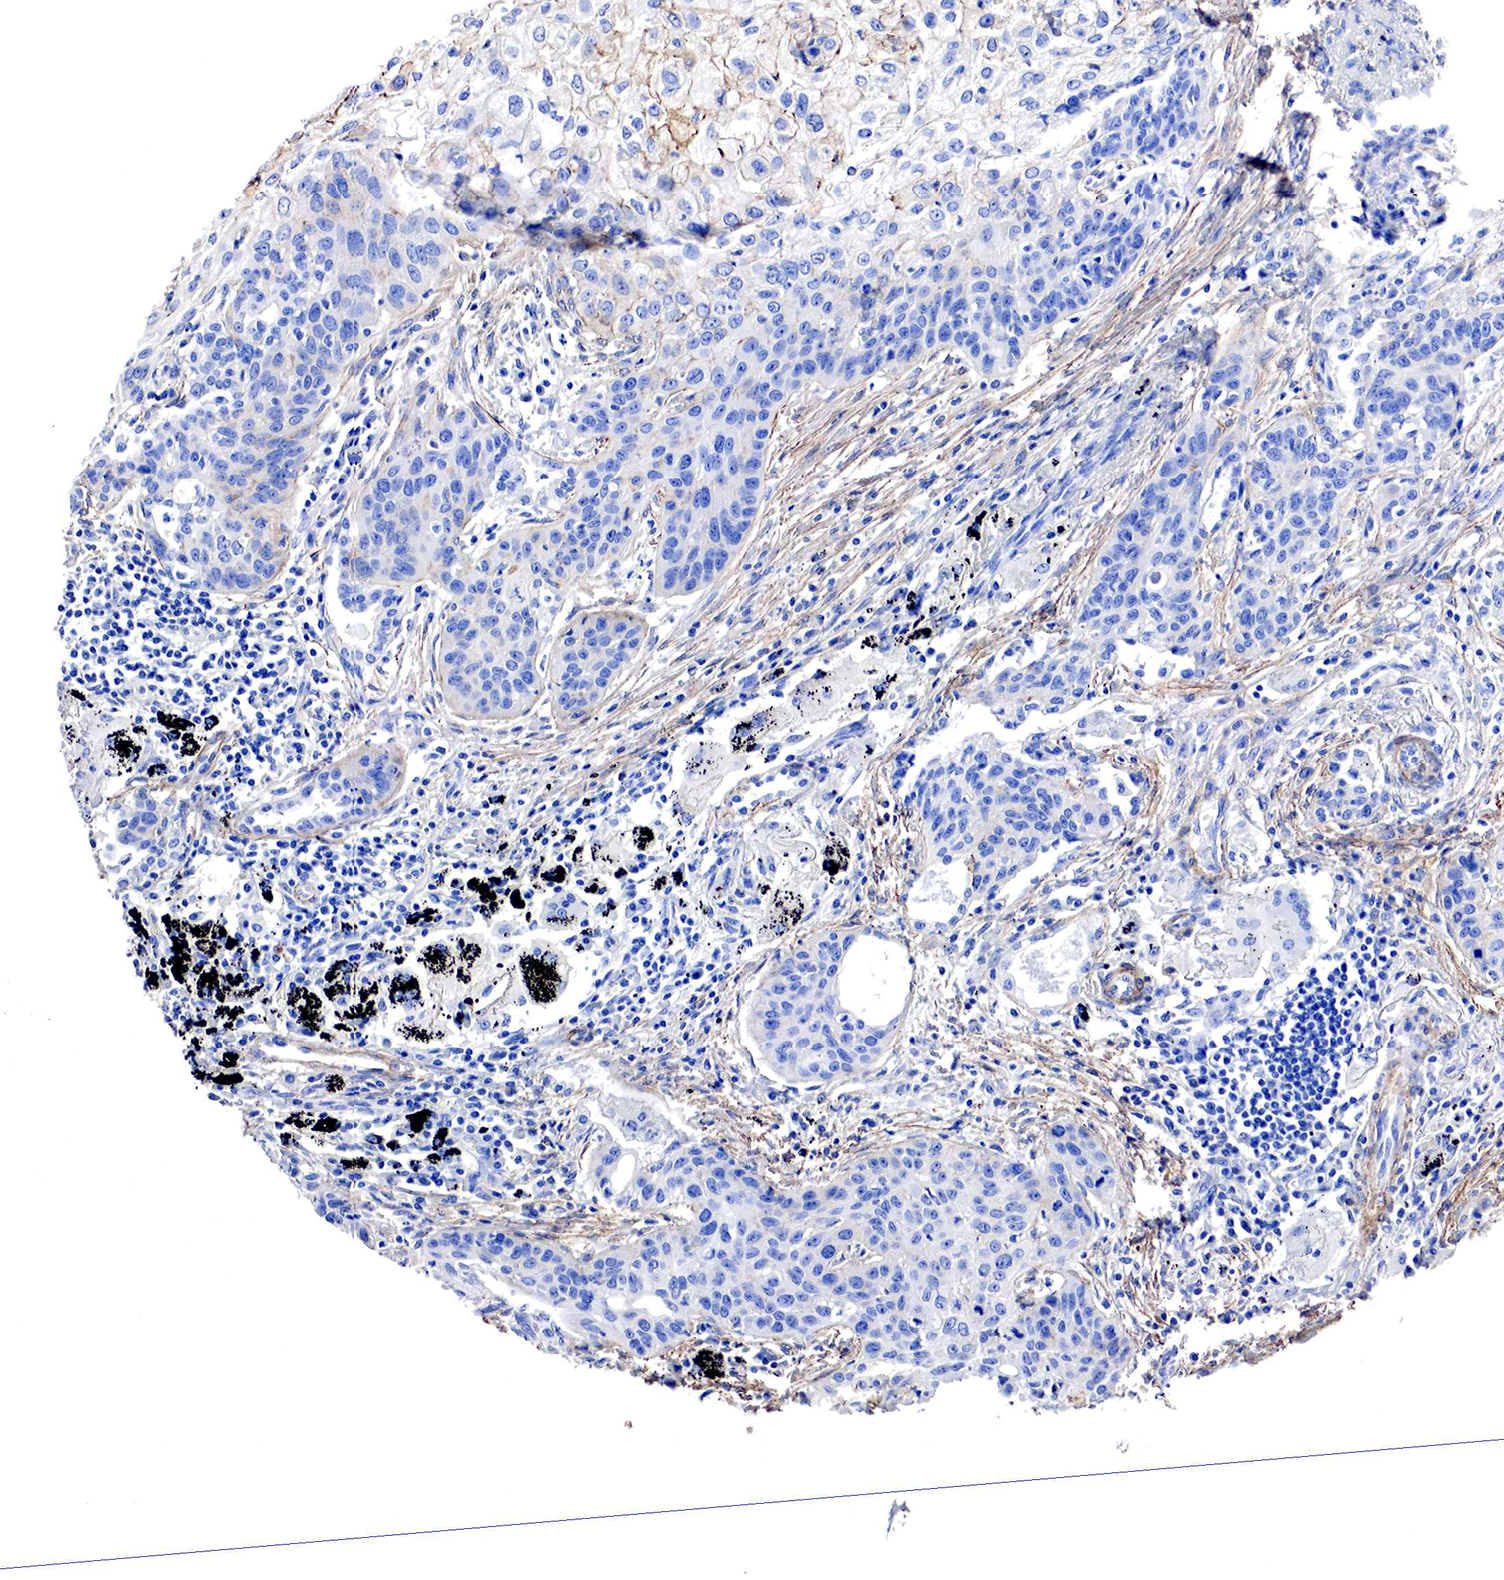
{"staining": {"intensity": "weak", "quantity": "25%-75%", "location": "cytoplasmic/membranous"}, "tissue": "lung cancer", "cell_type": "Tumor cells", "image_type": "cancer", "snomed": [{"axis": "morphology", "description": "Squamous cell carcinoma, NOS"}, {"axis": "topography", "description": "Lung"}], "caption": "This is an image of immunohistochemistry staining of lung cancer, which shows weak expression in the cytoplasmic/membranous of tumor cells.", "gene": "TPM1", "patient": {"sex": "male", "age": 71}}